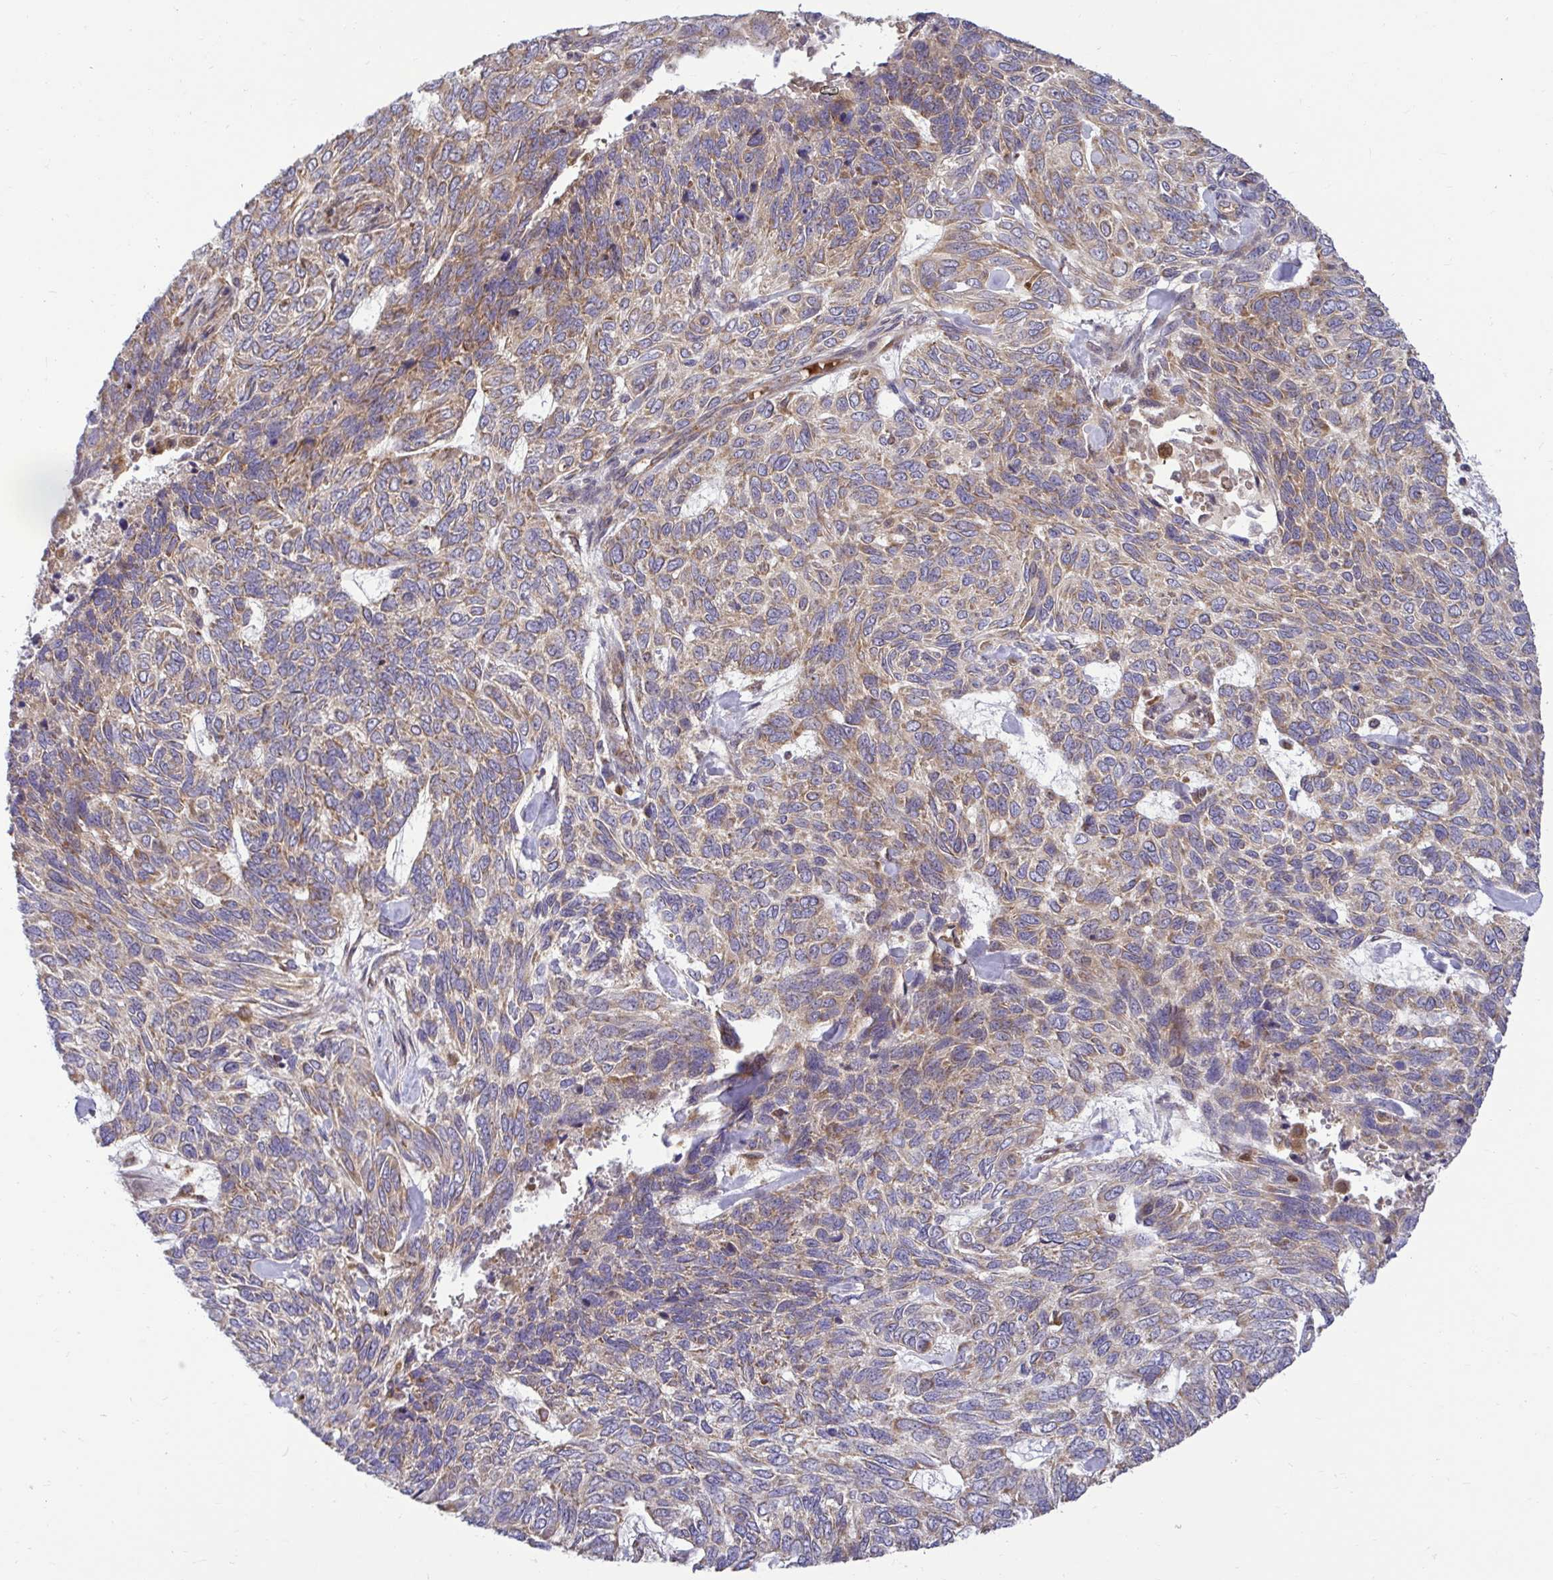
{"staining": {"intensity": "moderate", "quantity": "25%-75%", "location": "cytoplasmic/membranous"}, "tissue": "skin cancer", "cell_type": "Tumor cells", "image_type": "cancer", "snomed": [{"axis": "morphology", "description": "Basal cell carcinoma"}, {"axis": "topography", "description": "Skin"}], "caption": "Immunohistochemical staining of skin cancer displays medium levels of moderate cytoplasmic/membranous protein positivity in about 25%-75% of tumor cells. The staining was performed using DAB to visualize the protein expression in brown, while the nuclei were stained in blue with hematoxylin (Magnification: 20x).", "gene": "VTI1B", "patient": {"sex": "female", "age": 65}}